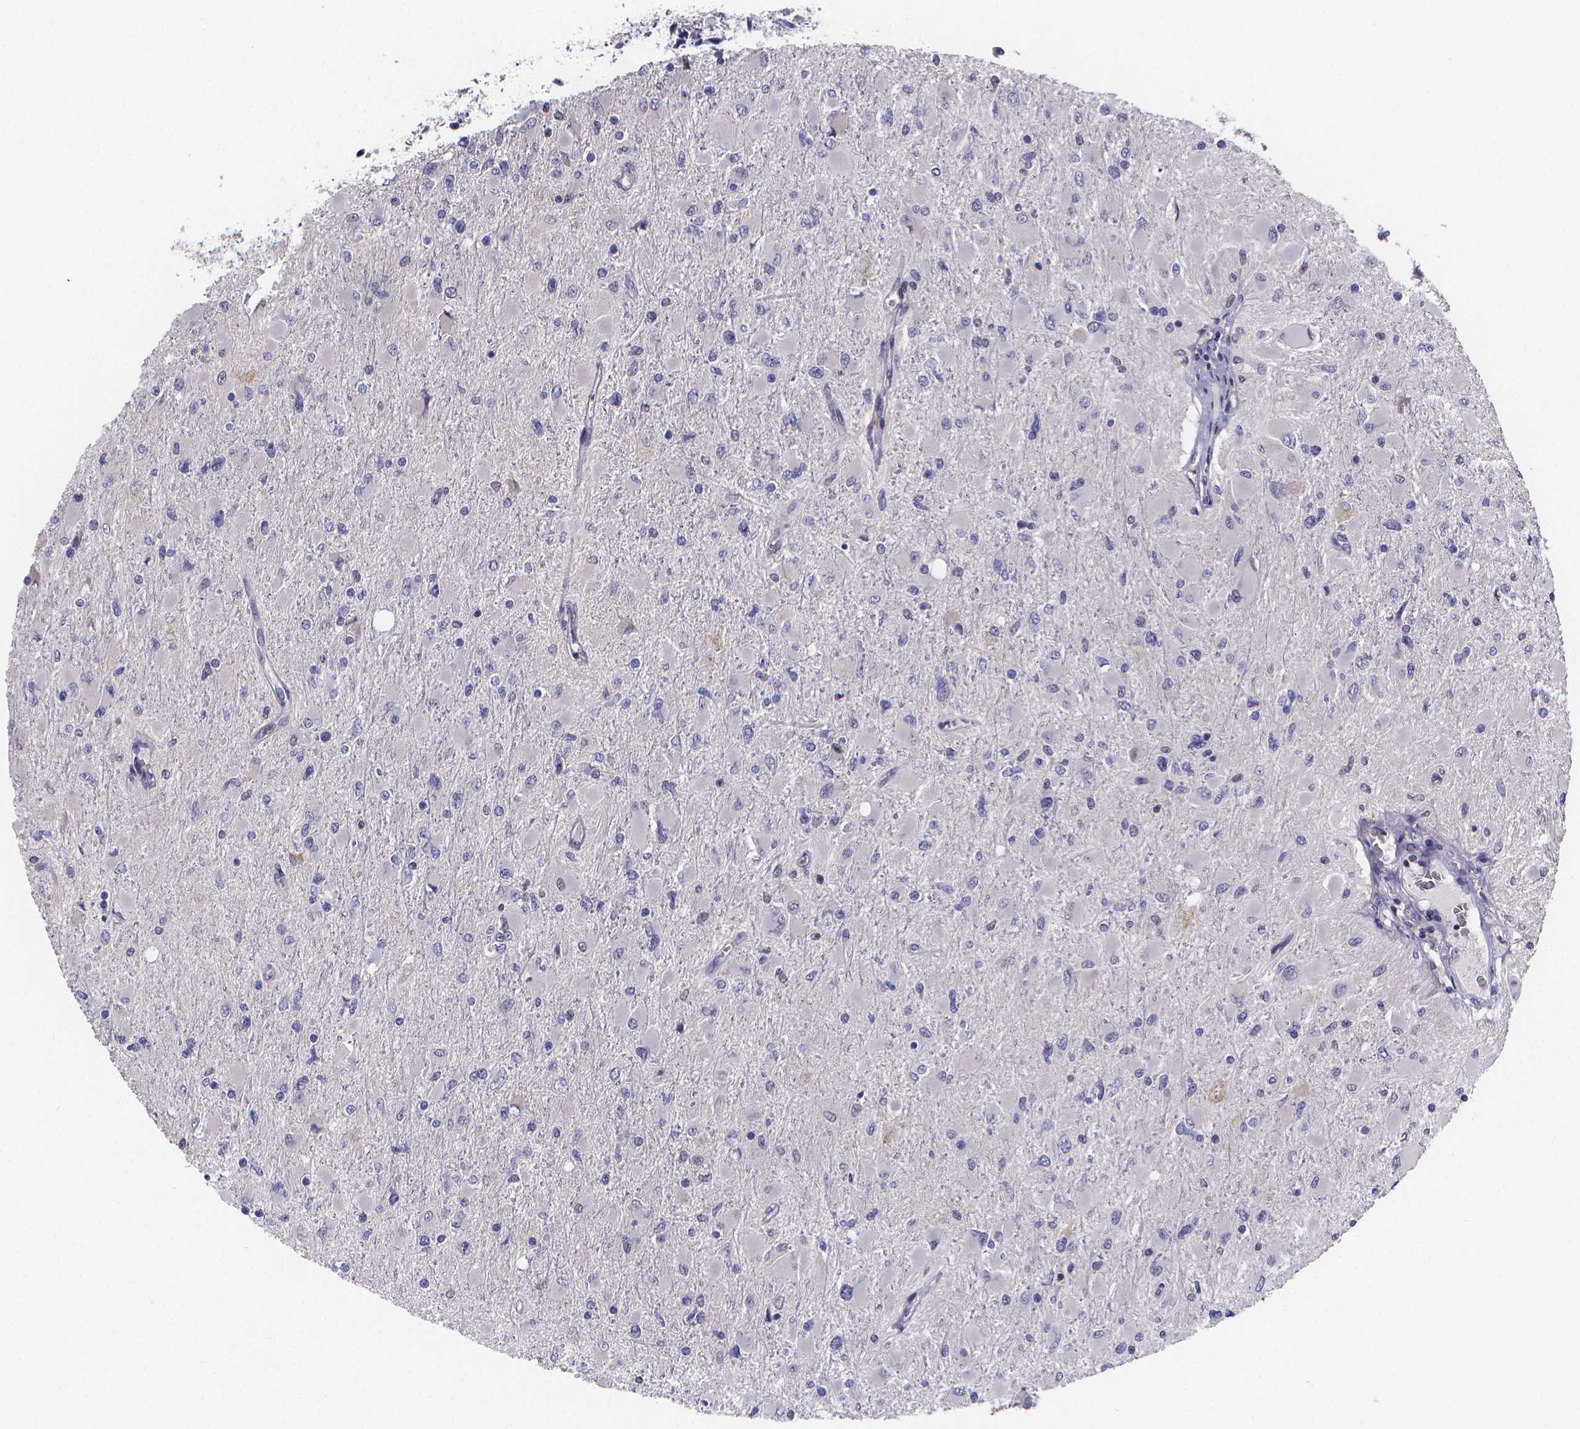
{"staining": {"intensity": "negative", "quantity": "none", "location": "none"}, "tissue": "glioma", "cell_type": "Tumor cells", "image_type": "cancer", "snomed": [{"axis": "morphology", "description": "Glioma, malignant, High grade"}, {"axis": "topography", "description": "Cerebral cortex"}], "caption": "This is an immunohistochemistry photomicrograph of human malignant glioma (high-grade). There is no staining in tumor cells.", "gene": "PAH", "patient": {"sex": "female", "age": 36}}